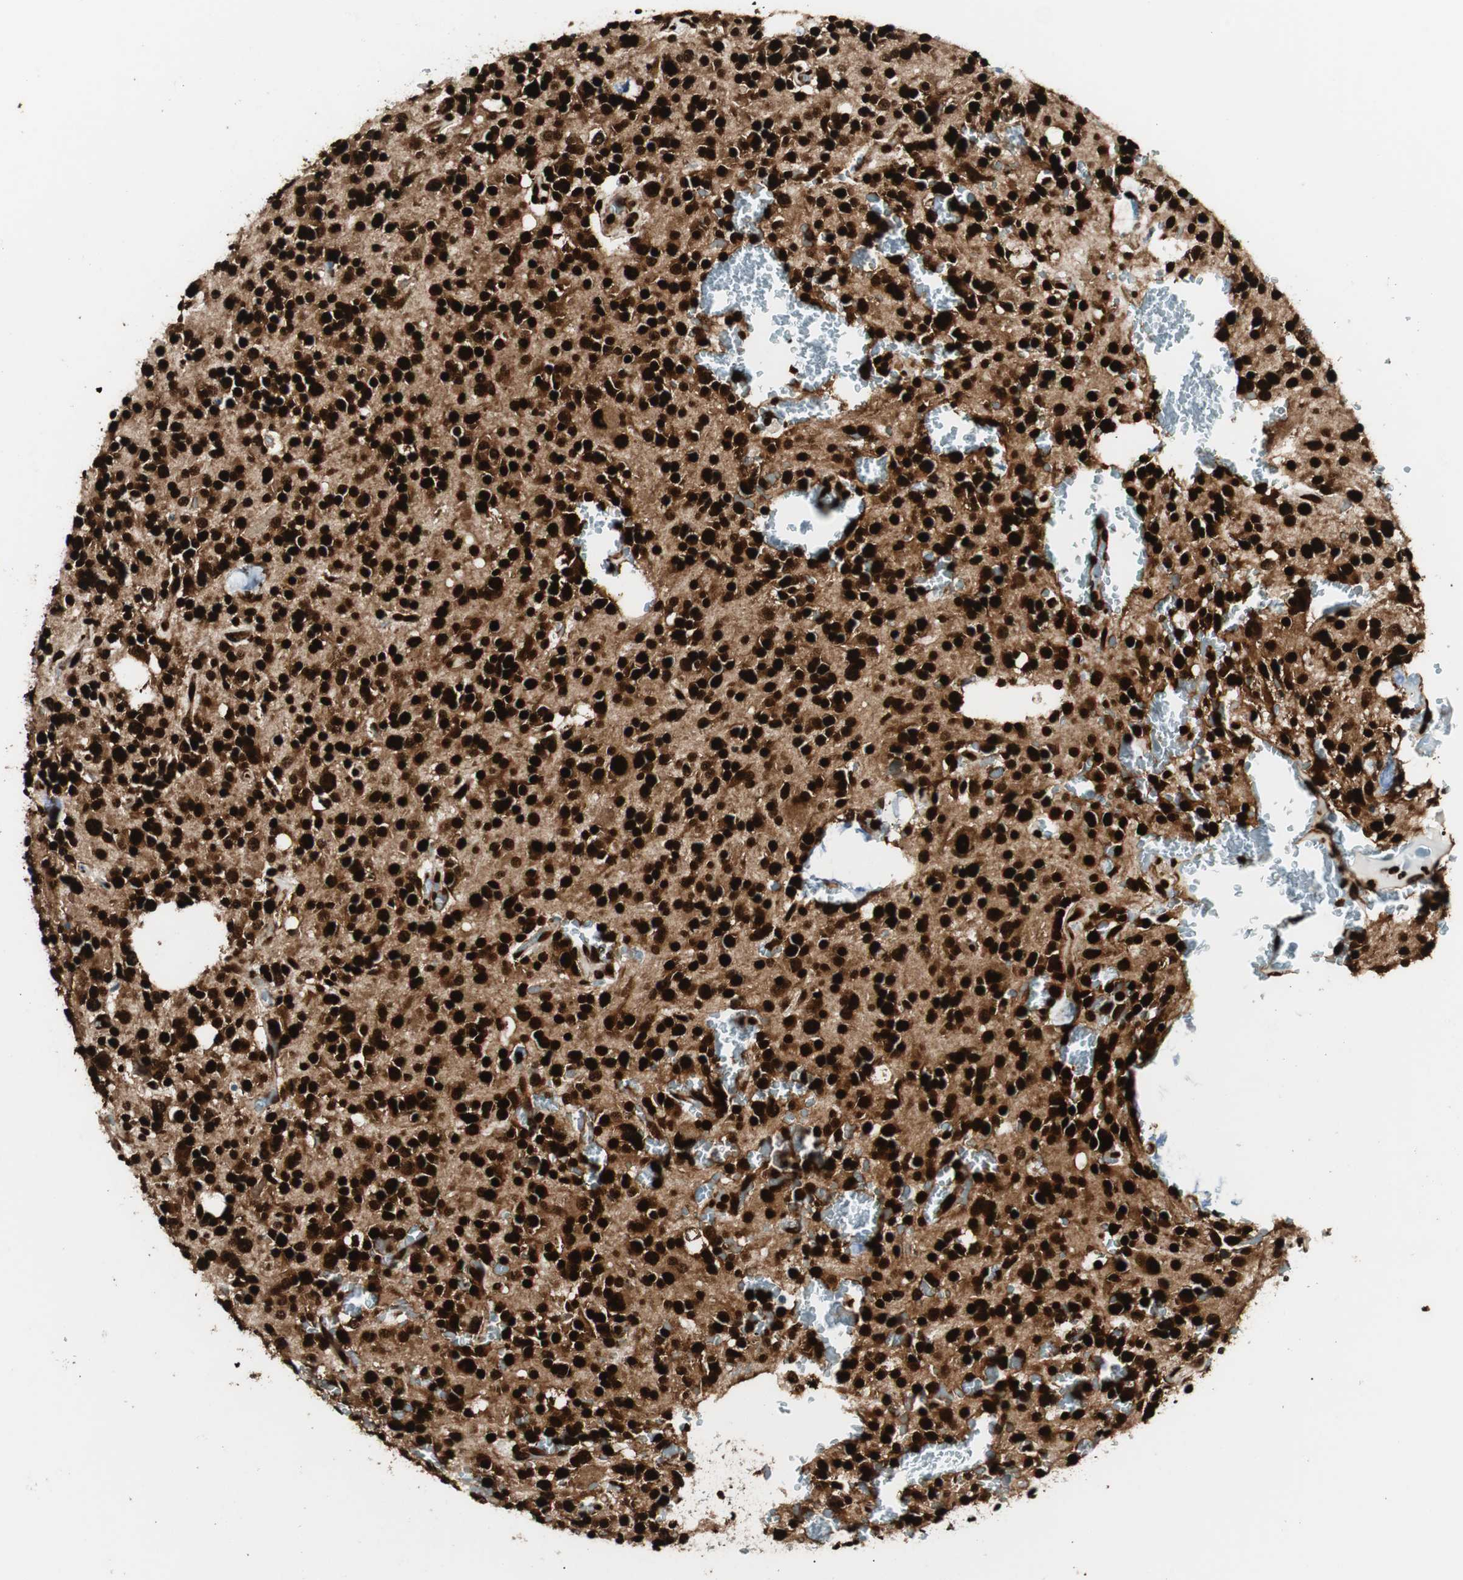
{"staining": {"intensity": "strong", "quantity": ">75%", "location": "cytoplasmic/membranous,nuclear"}, "tissue": "glioma", "cell_type": "Tumor cells", "image_type": "cancer", "snomed": [{"axis": "morphology", "description": "Glioma, malignant, Low grade"}, {"axis": "topography", "description": "Brain"}], "caption": "Strong cytoplasmic/membranous and nuclear protein positivity is seen in approximately >75% of tumor cells in glioma.", "gene": "EWSR1", "patient": {"sex": "male", "age": 58}}